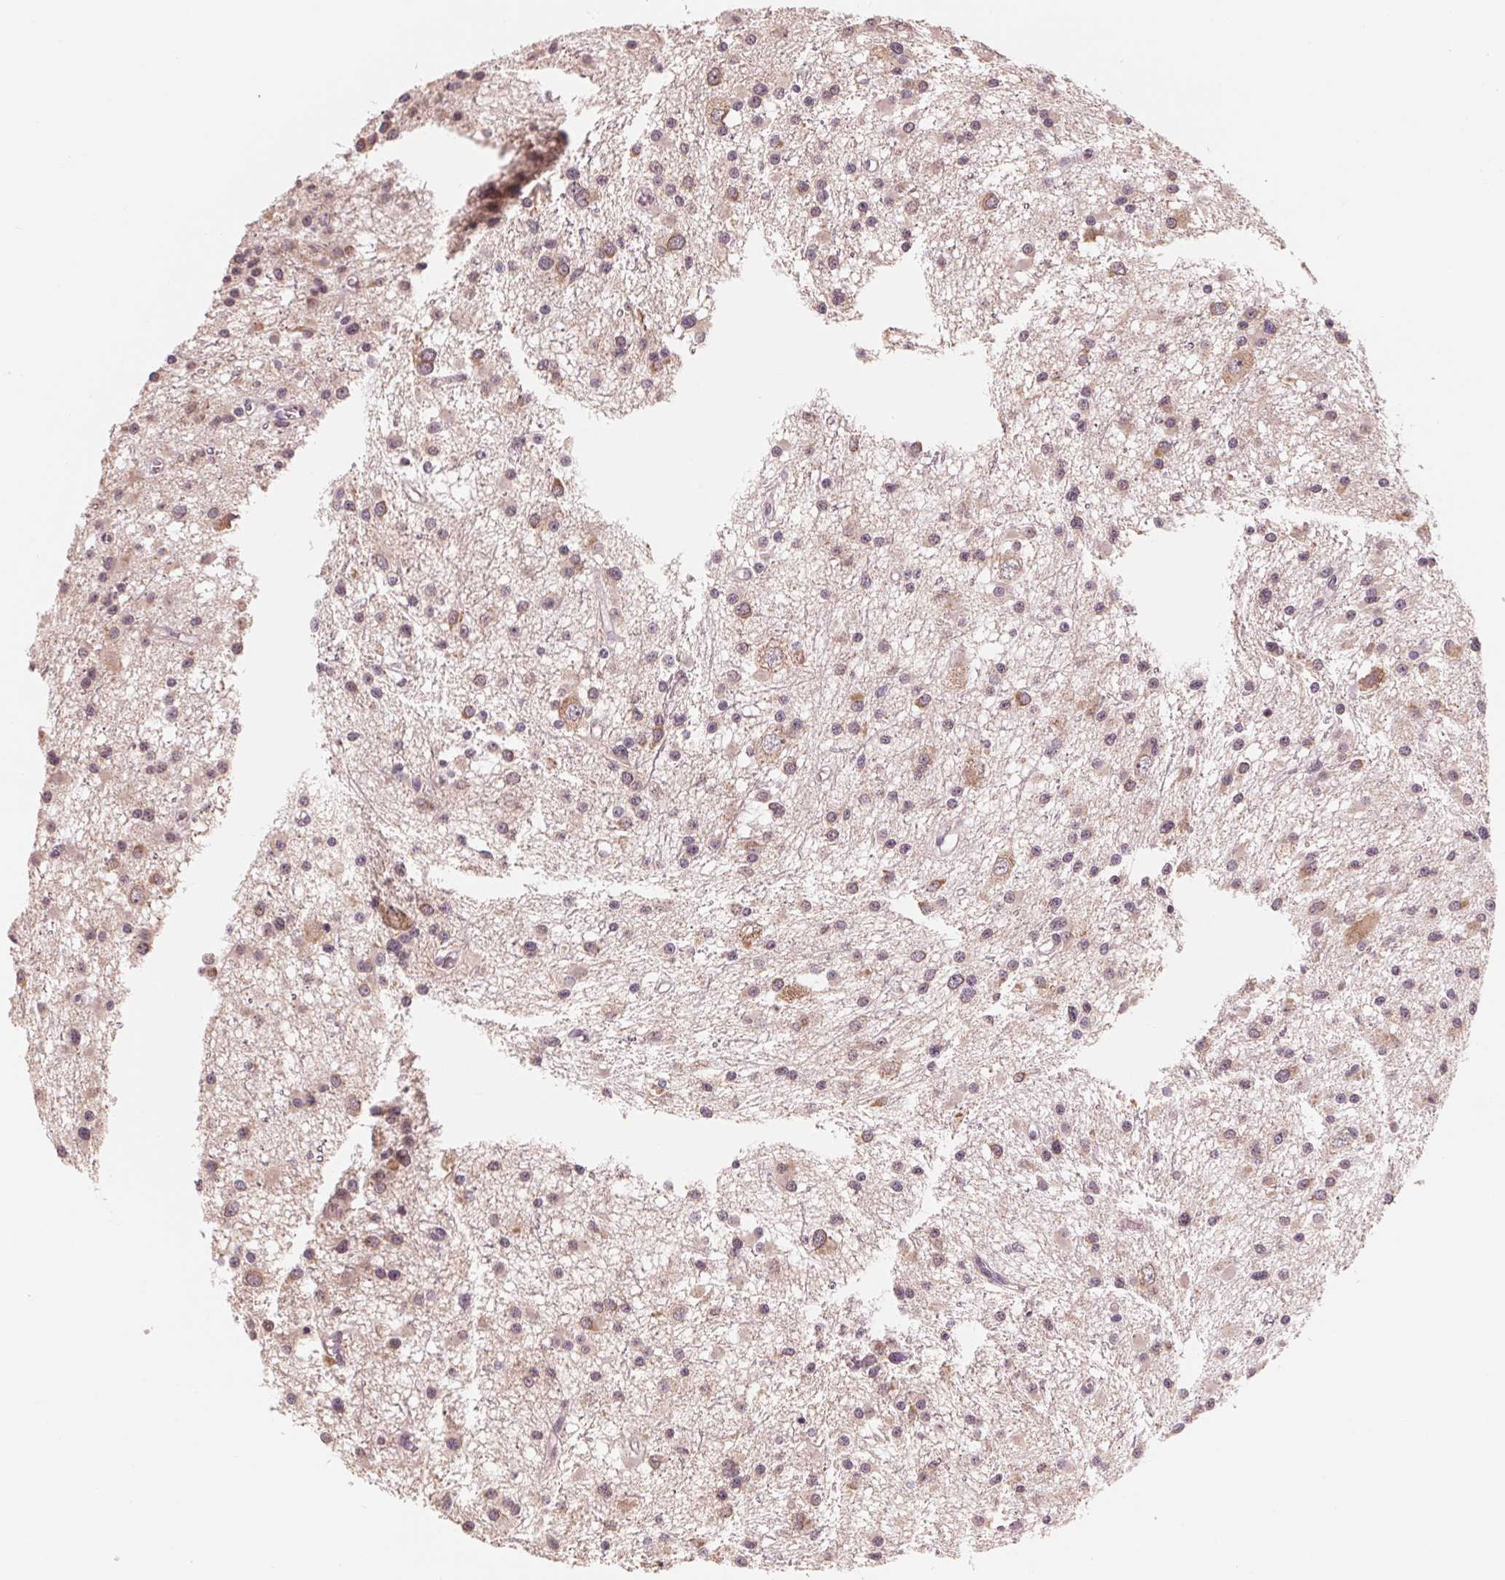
{"staining": {"intensity": "weak", "quantity": "<25%", "location": "cytoplasmic/membranous"}, "tissue": "glioma", "cell_type": "Tumor cells", "image_type": "cancer", "snomed": [{"axis": "morphology", "description": "Glioma, malignant, High grade"}, {"axis": "topography", "description": "Brain"}], "caption": "The immunohistochemistry image has no significant positivity in tumor cells of malignant glioma (high-grade) tissue.", "gene": "GIGYF2", "patient": {"sex": "male", "age": 54}}